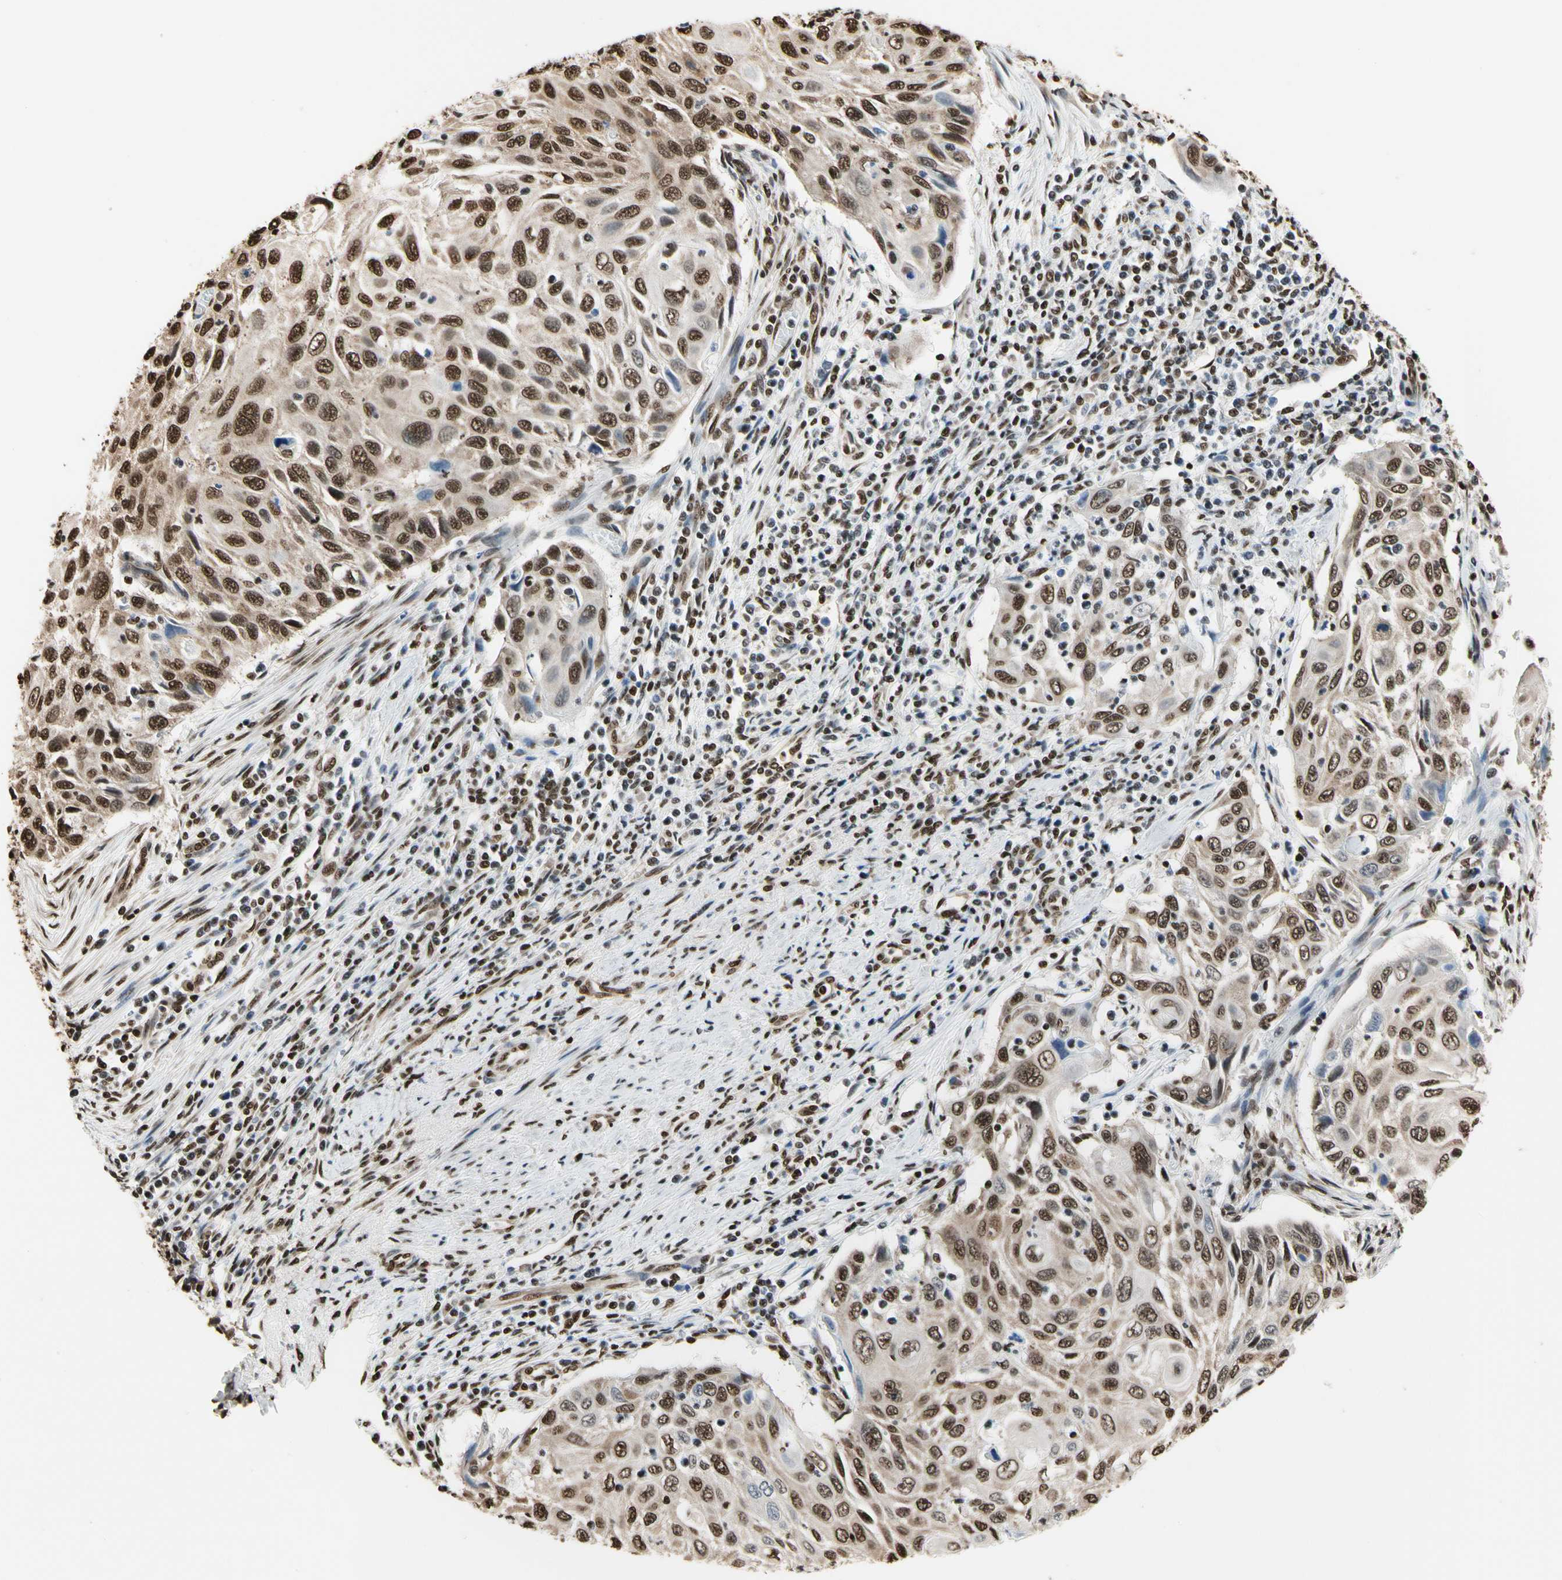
{"staining": {"intensity": "moderate", "quantity": ">75%", "location": "cytoplasmic/membranous,nuclear"}, "tissue": "cervical cancer", "cell_type": "Tumor cells", "image_type": "cancer", "snomed": [{"axis": "morphology", "description": "Squamous cell carcinoma, NOS"}, {"axis": "topography", "description": "Cervix"}], "caption": "The image shows a brown stain indicating the presence of a protein in the cytoplasmic/membranous and nuclear of tumor cells in cervical squamous cell carcinoma.", "gene": "HNRNPK", "patient": {"sex": "female", "age": 70}}